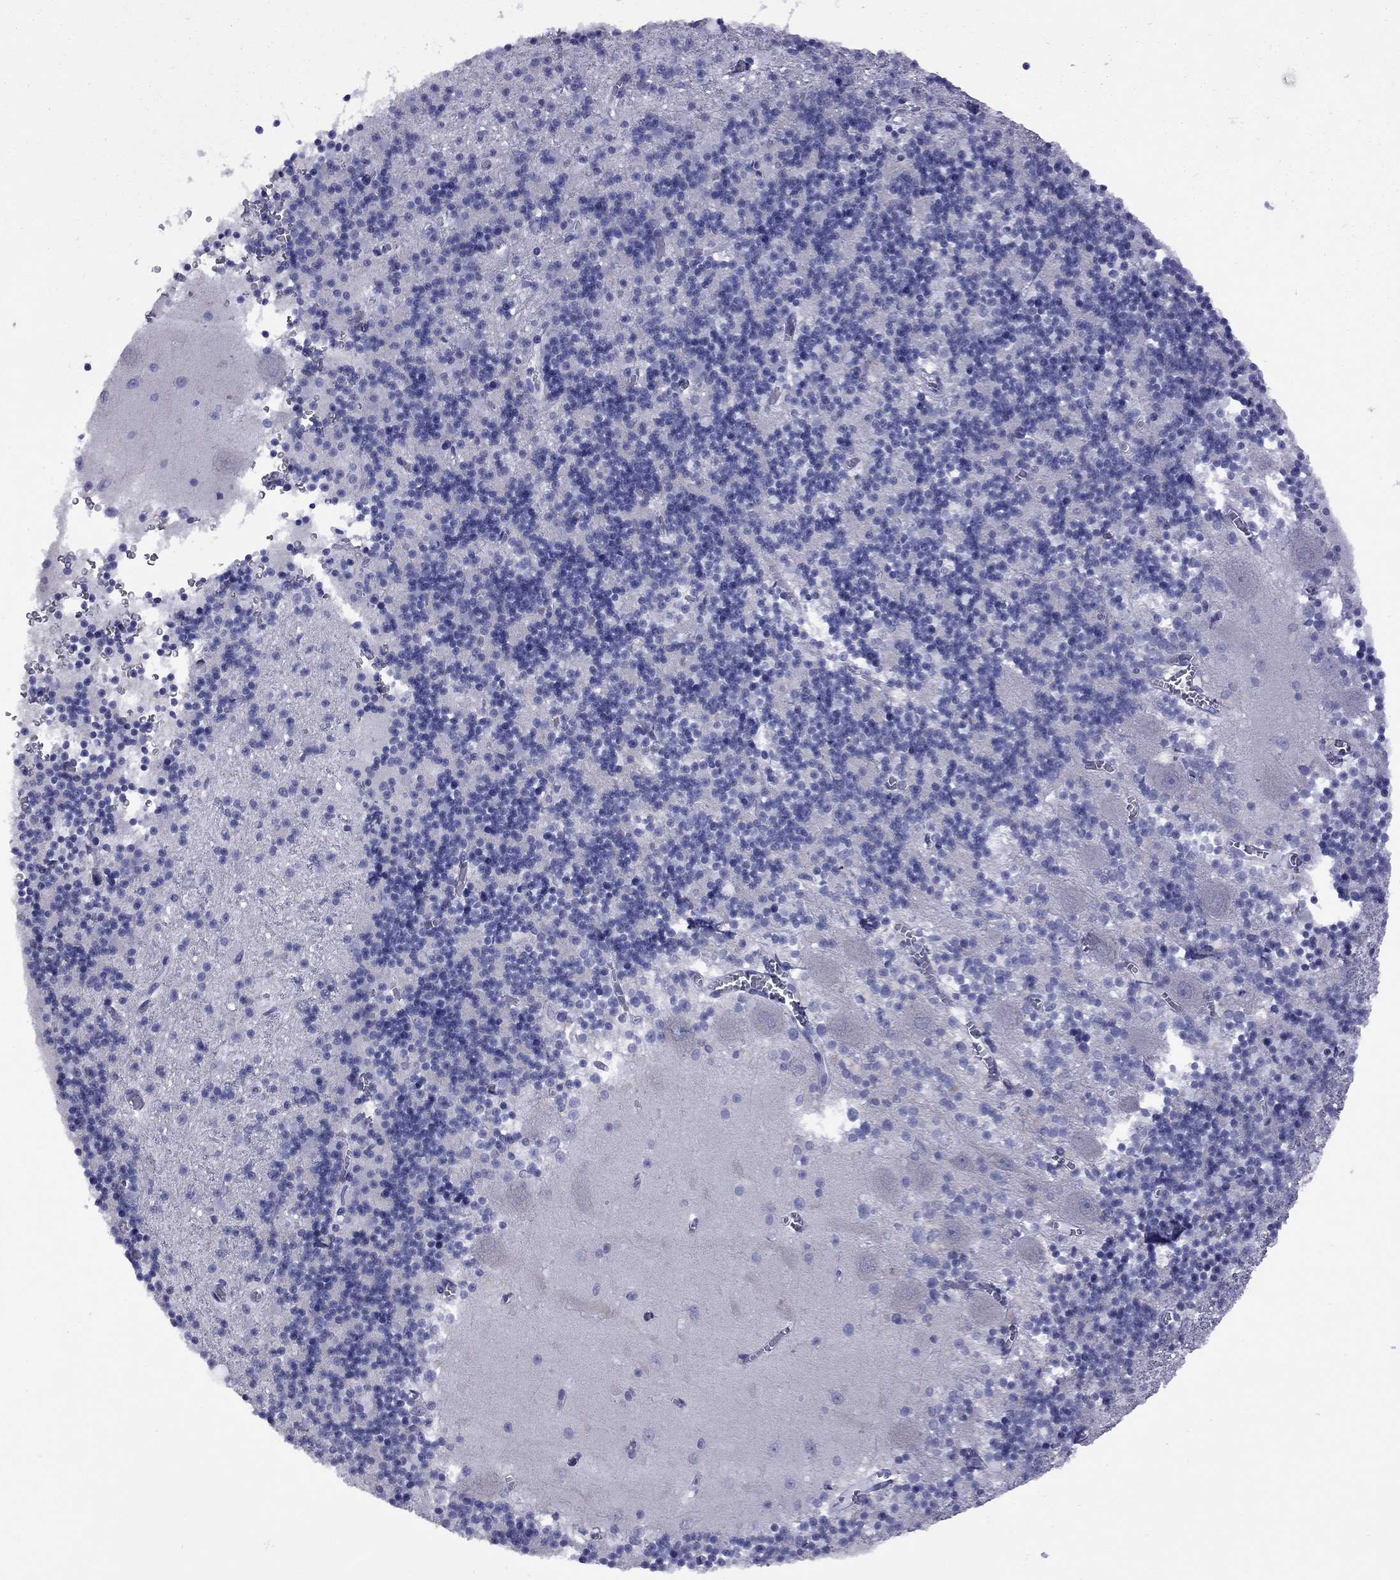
{"staining": {"intensity": "negative", "quantity": "none", "location": "none"}, "tissue": "cerebellum", "cell_type": "Cells in granular layer", "image_type": "normal", "snomed": [{"axis": "morphology", "description": "Normal tissue, NOS"}, {"axis": "topography", "description": "Cerebellum"}], "caption": "High power microscopy image of an IHC photomicrograph of normal cerebellum, revealing no significant expression in cells in granular layer.", "gene": "EPPIN", "patient": {"sex": "female", "age": 64}}